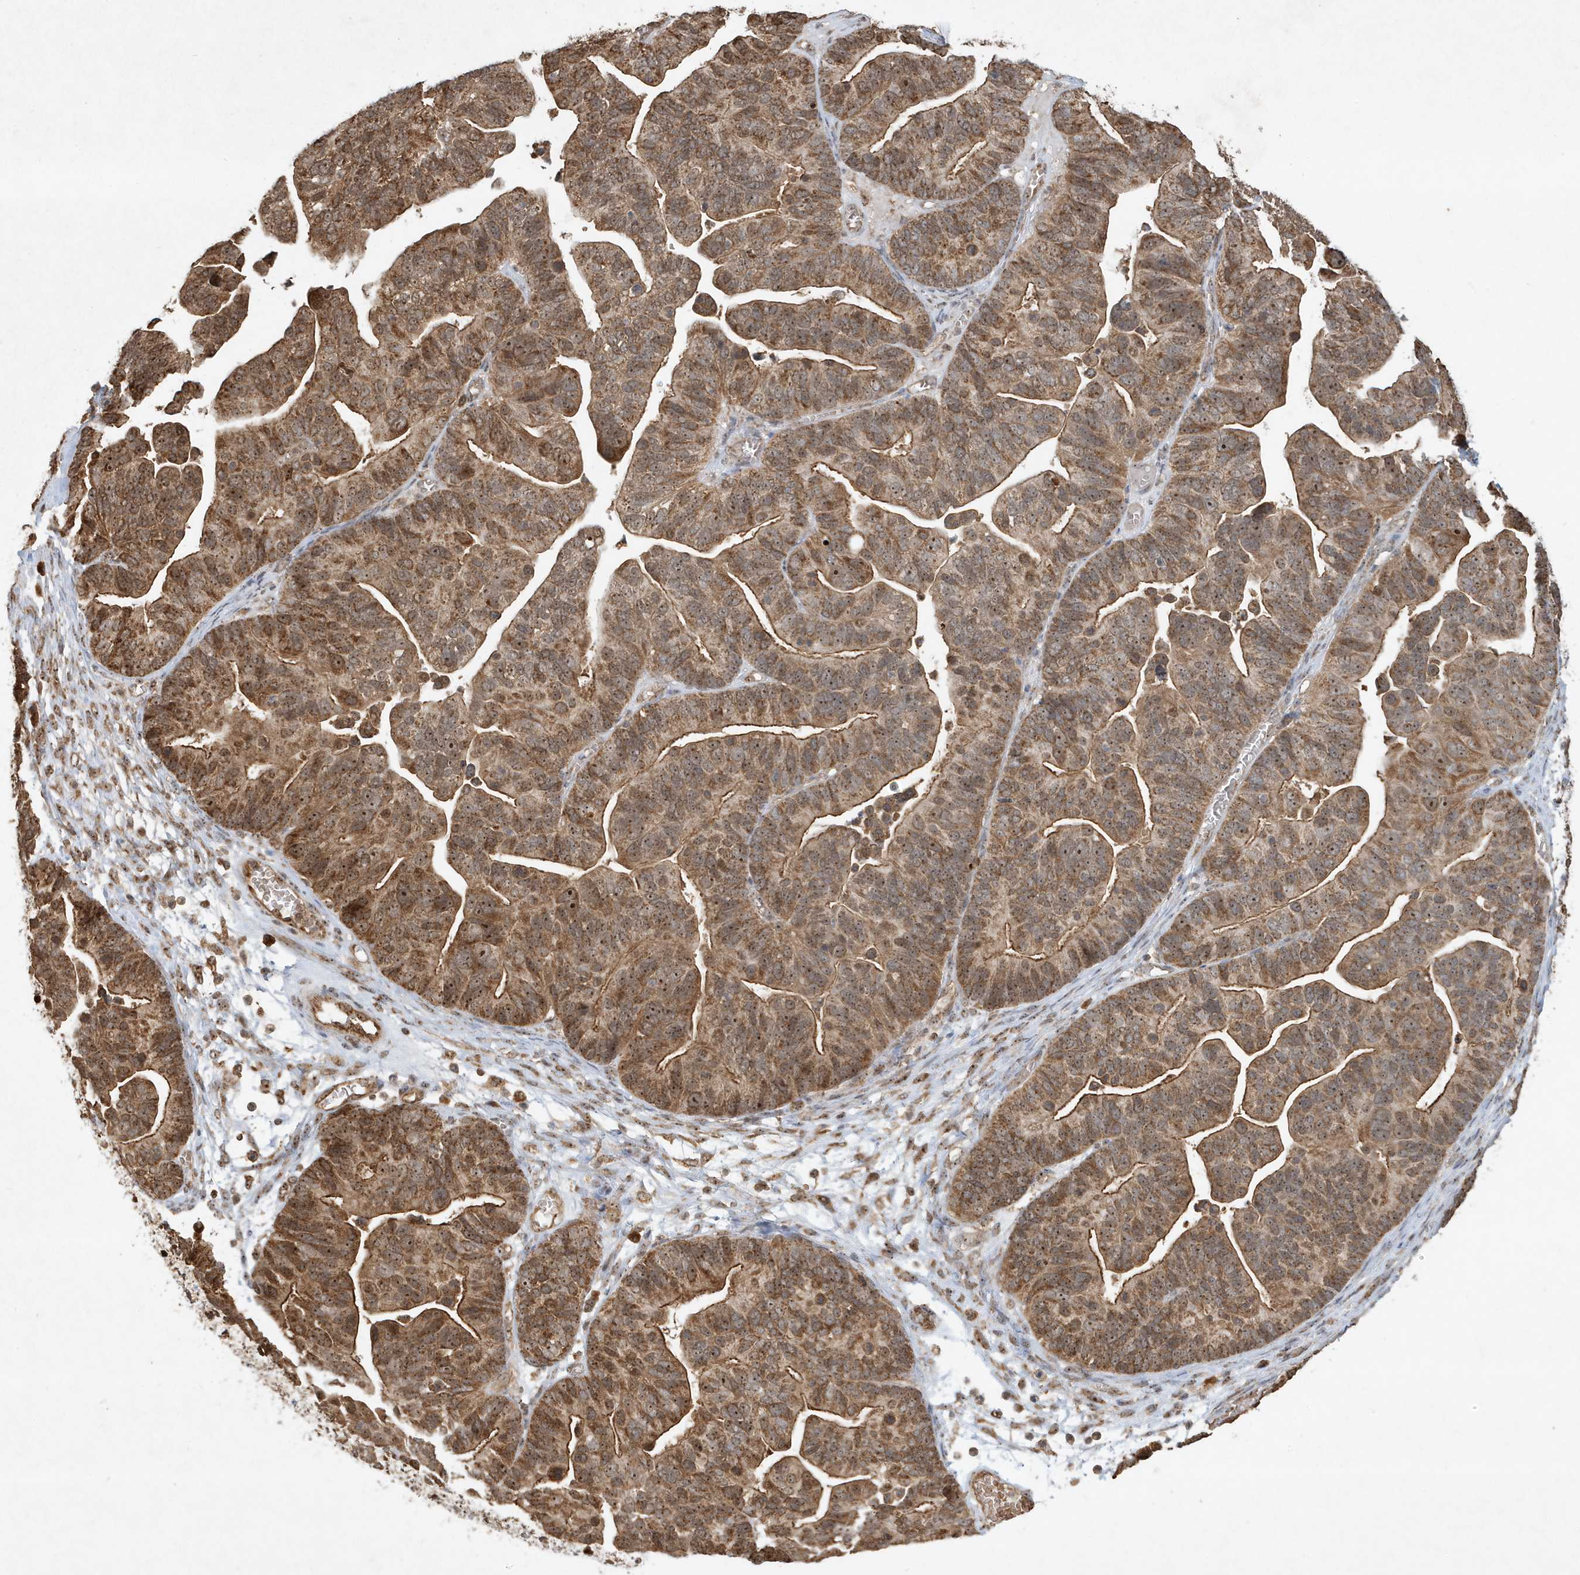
{"staining": {"intensity": "strong", "quantity": ">75%", "location": "cytoplasmic/membranous,nuclear"}, "tissue": "ovarian cancer", "cell_type": "Tumor cells", "image_type": "cancer", "snomed": [{"axis": "morphology", "description": "Cystadenocarcinoma, serous, NOS"}, {"axis": "topography", "description": "Ovary"}], "caption": "Immunohistochemical staining of ovarian cancer exhibits high levels of strong cytoplasmic/membranous and nuclear expression in about >75% of tumor cells.", "gene": "ABCB9", "patient": {"sex": "female", "age": 56}}